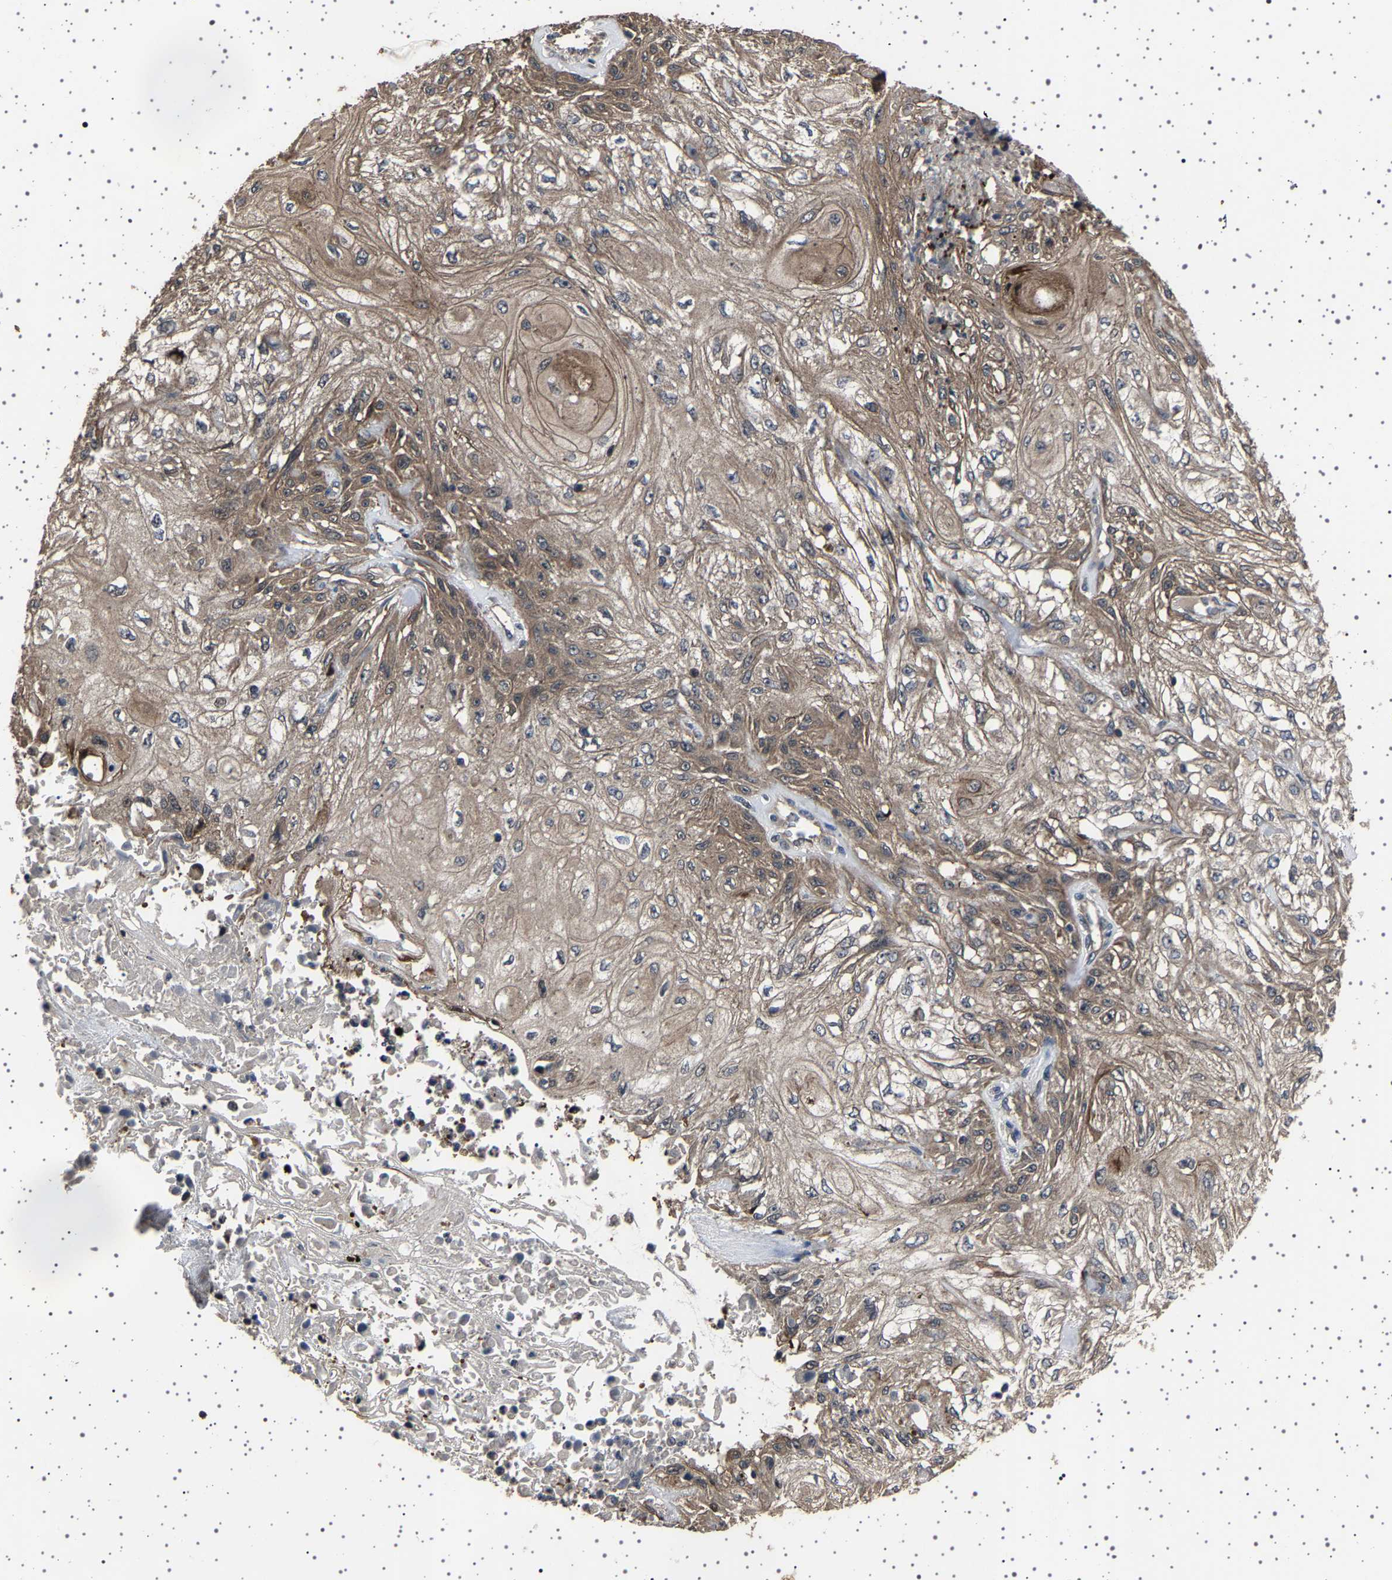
{"staining": {"intensity": "moderate", "quantity": "25%-75%", "location": "cytoplasmic/membranous"}, "tissue": "skin cancer", "cell_type": "Tumor cells", "image_type": "cancer", "snomed": [{"axis": "morphology", "description": "Squamous cell carcinoma, NOS"}, {"axis": "morphology", "description": "Squamous cell carcinoma, metastatic, NOS"}, {"axis": "topography", "description": "Skin"}, {"axis": "topography", "description": "Lymph node"}], "caption": "Skin squamous cell carcinoma stained for a protein exhibits moderate cytoplasmic/membranous positivity in tumor cells.", "gene": "NCKAP1", "patient": {"sex": "male", "age": 75}}